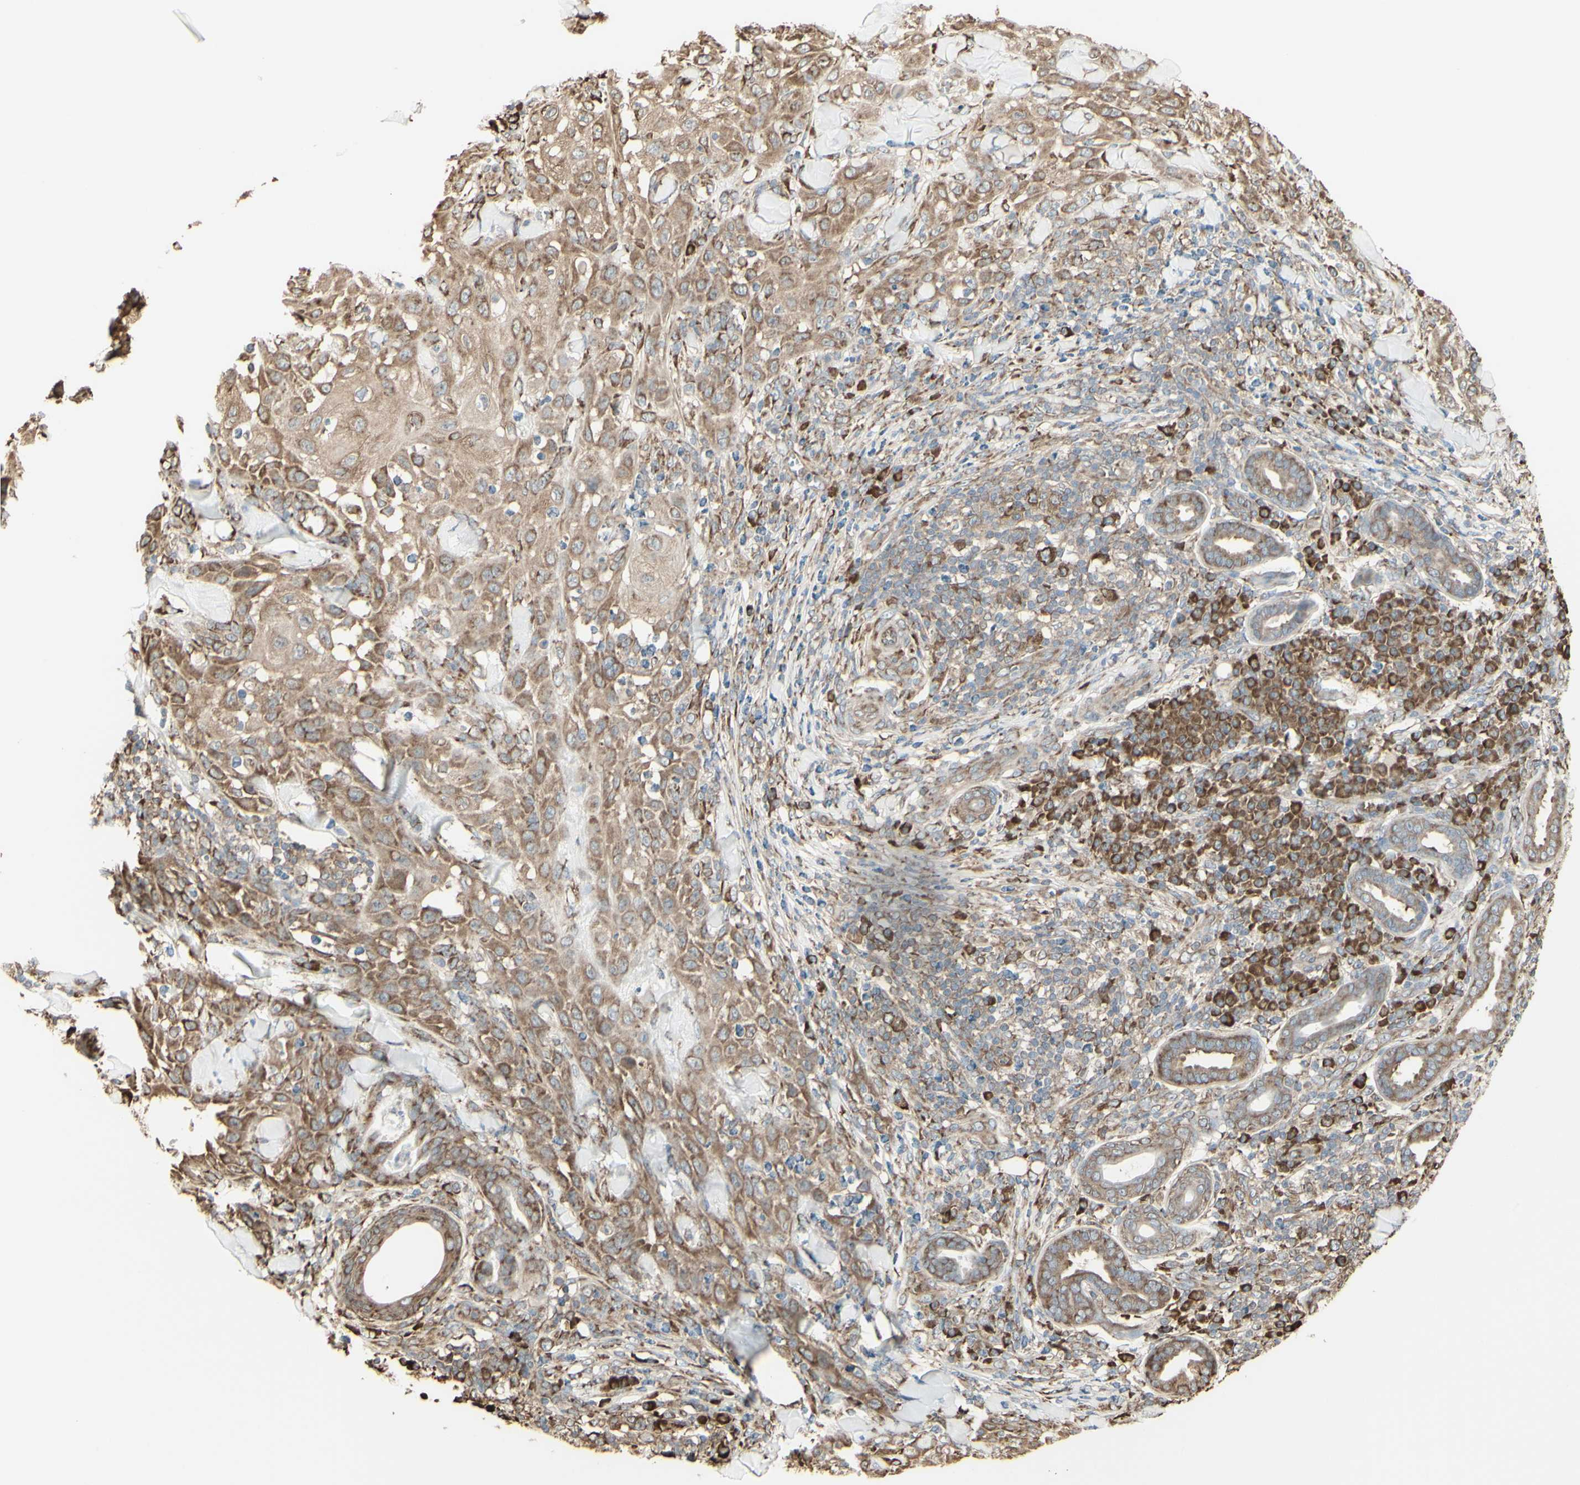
{"staining": {"intensity": "moderate", "quantity": ">75%", "location": "cytoplasmic/membranous"}, "tissue": "skin cancer", "cell_type": "Tumor cells", "image_type": "cancer", "snomed": [{"axis": "morphology", "description": "Squamous cell carcinoma, NOS"}, {"axis": "topography", "description": "Skin"}], "caption": "There is medium levels of moderate cytoplasmic/membranous positivity in tumor cells of squamous cell carcinoma (skin), as demonstrated by immunohistochemical staining (brown color).", "gene": "EEF1B2", "patient": {"sex": "male", "age": 24}}